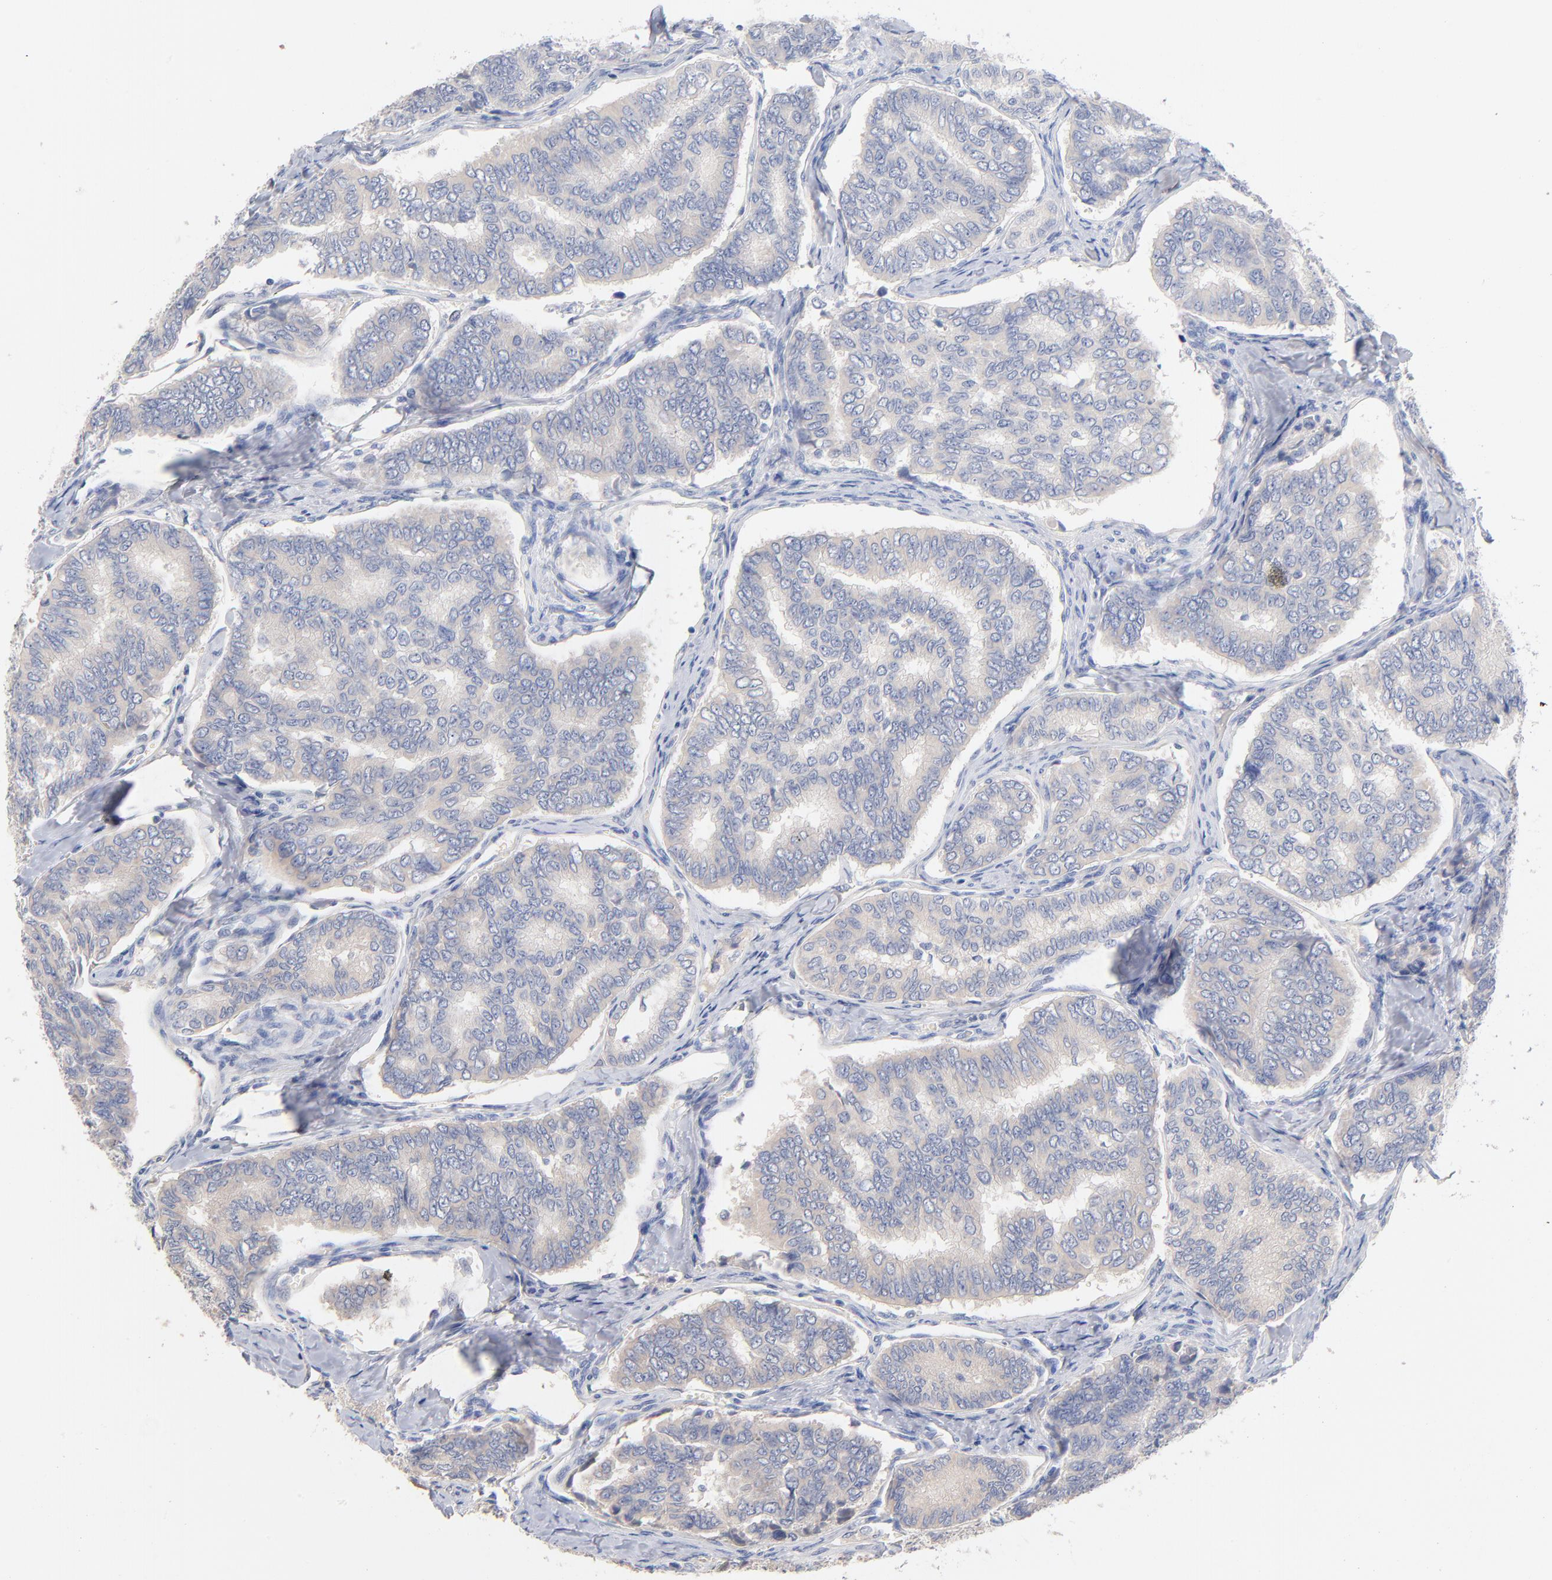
{"staining": {"intensity": "negative", "quantity": "none", "location": "none"}, "tissue": "thyroid cancer", "cell_type": "Tumor cells", "image_type": "cancer", "snomed": [{"axis": "morphology", "description": "Papillary adenocarcinoma, NOS"}, {"axis": "topography", "description": "Thyroid gland"}], "caption": "An image of papillary adenocarcinoma (thyroid) stained for a protein displays no brown staining in tumor cells.", "gene": "CPS1", "patient": {"sex": "female", "age": 35}}